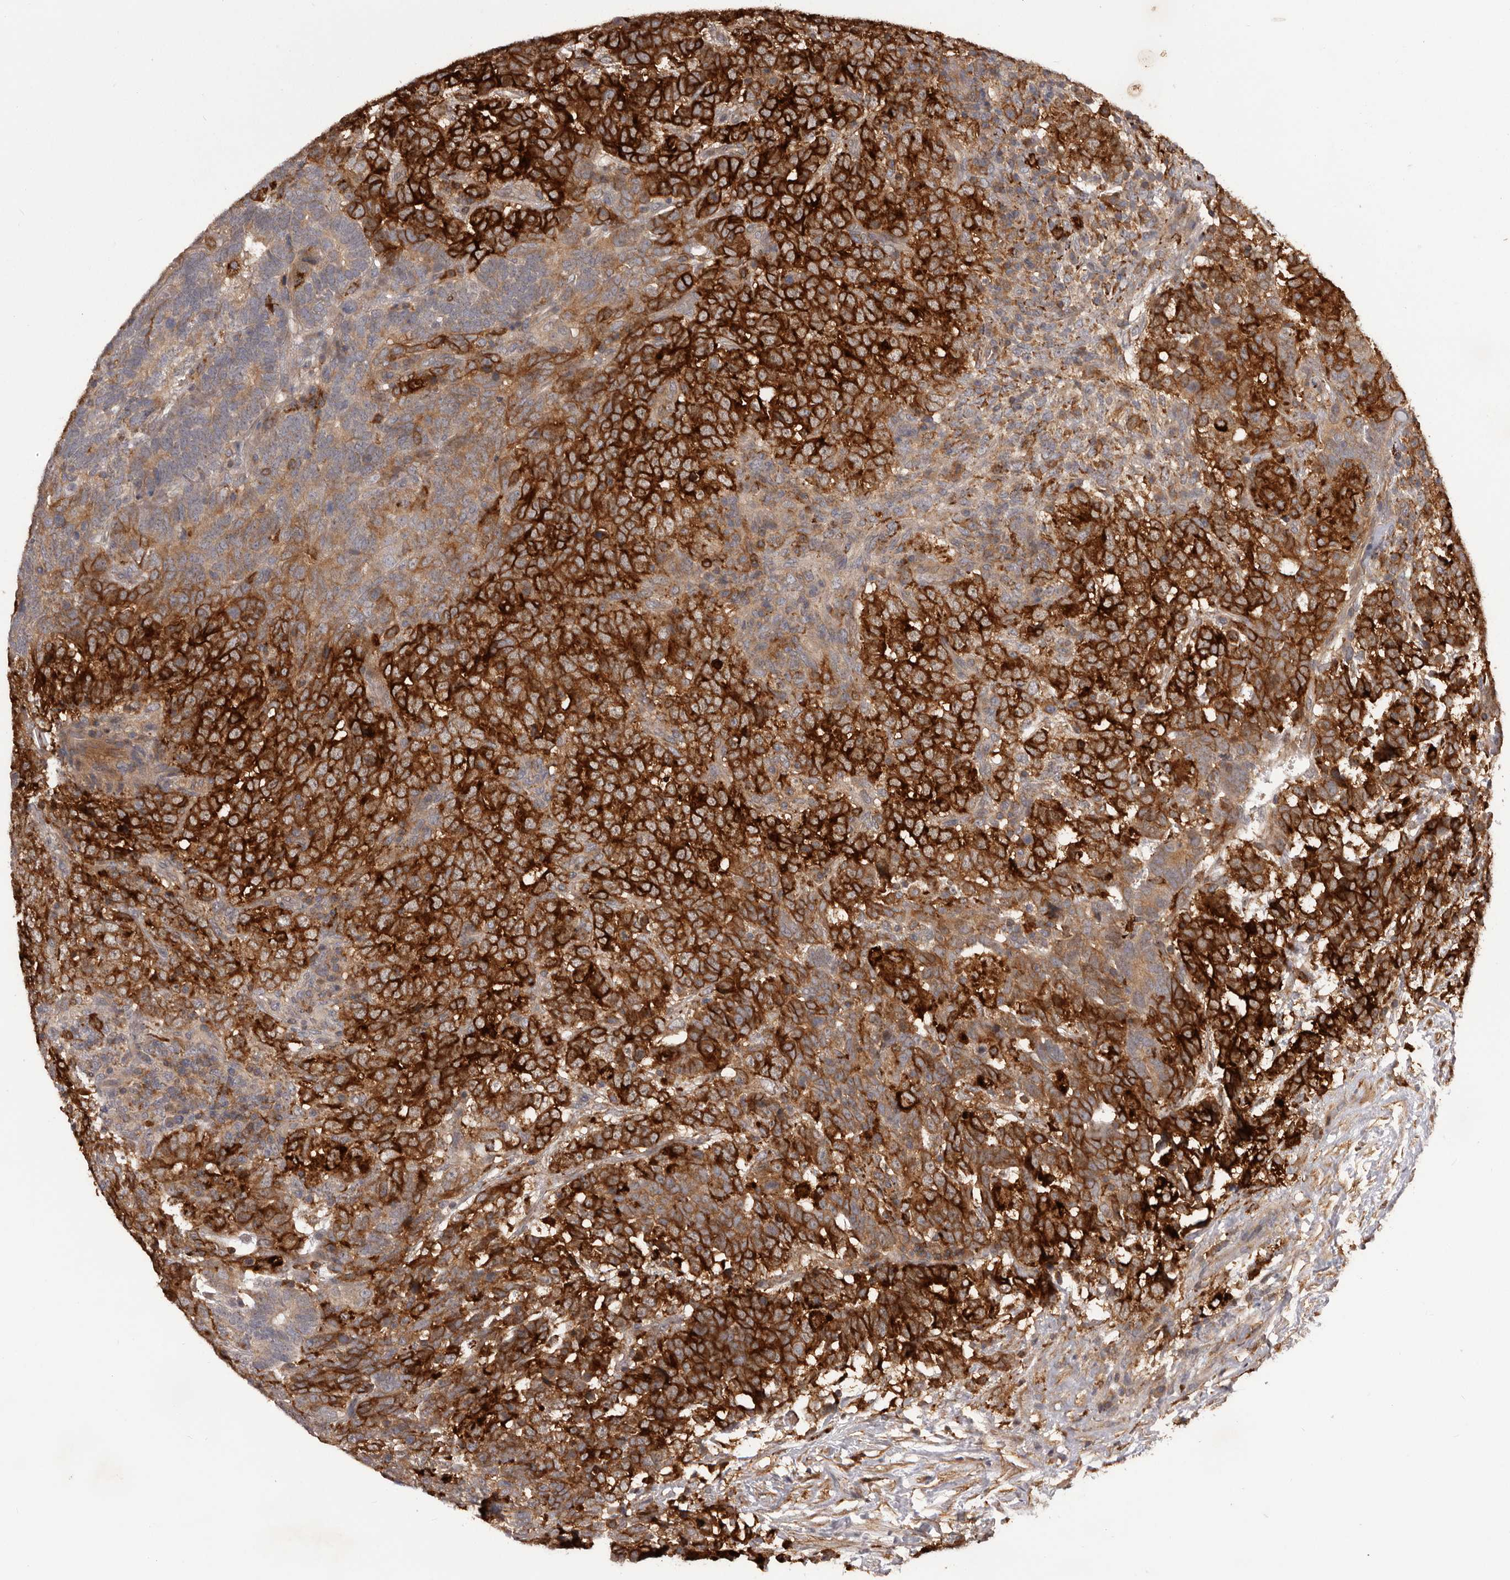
{"staining": {"intensity": "strong", "quantity": ">75%", "location": "cytoplasmic/membranous"}, "tissue": "testis cancer", "cell_type": "Tumor cells", "image_type": "cancer", "snomed": [{"axis": "morphology", "description": "Carcinoma, Embryonal, NOS"}, {"axis": "topography", "description": "Testis"}], "caption": "Immunohistochemical staining of embryonal carcinoma (testis) shows strong cytoplasmic/membranous protein staining in about >75% of tumor cells. (Brightfield microscopy of DAB IHC at high magnification).", "gene": "GLIPR2", "patient": {"sex": "male", "age": 26}}